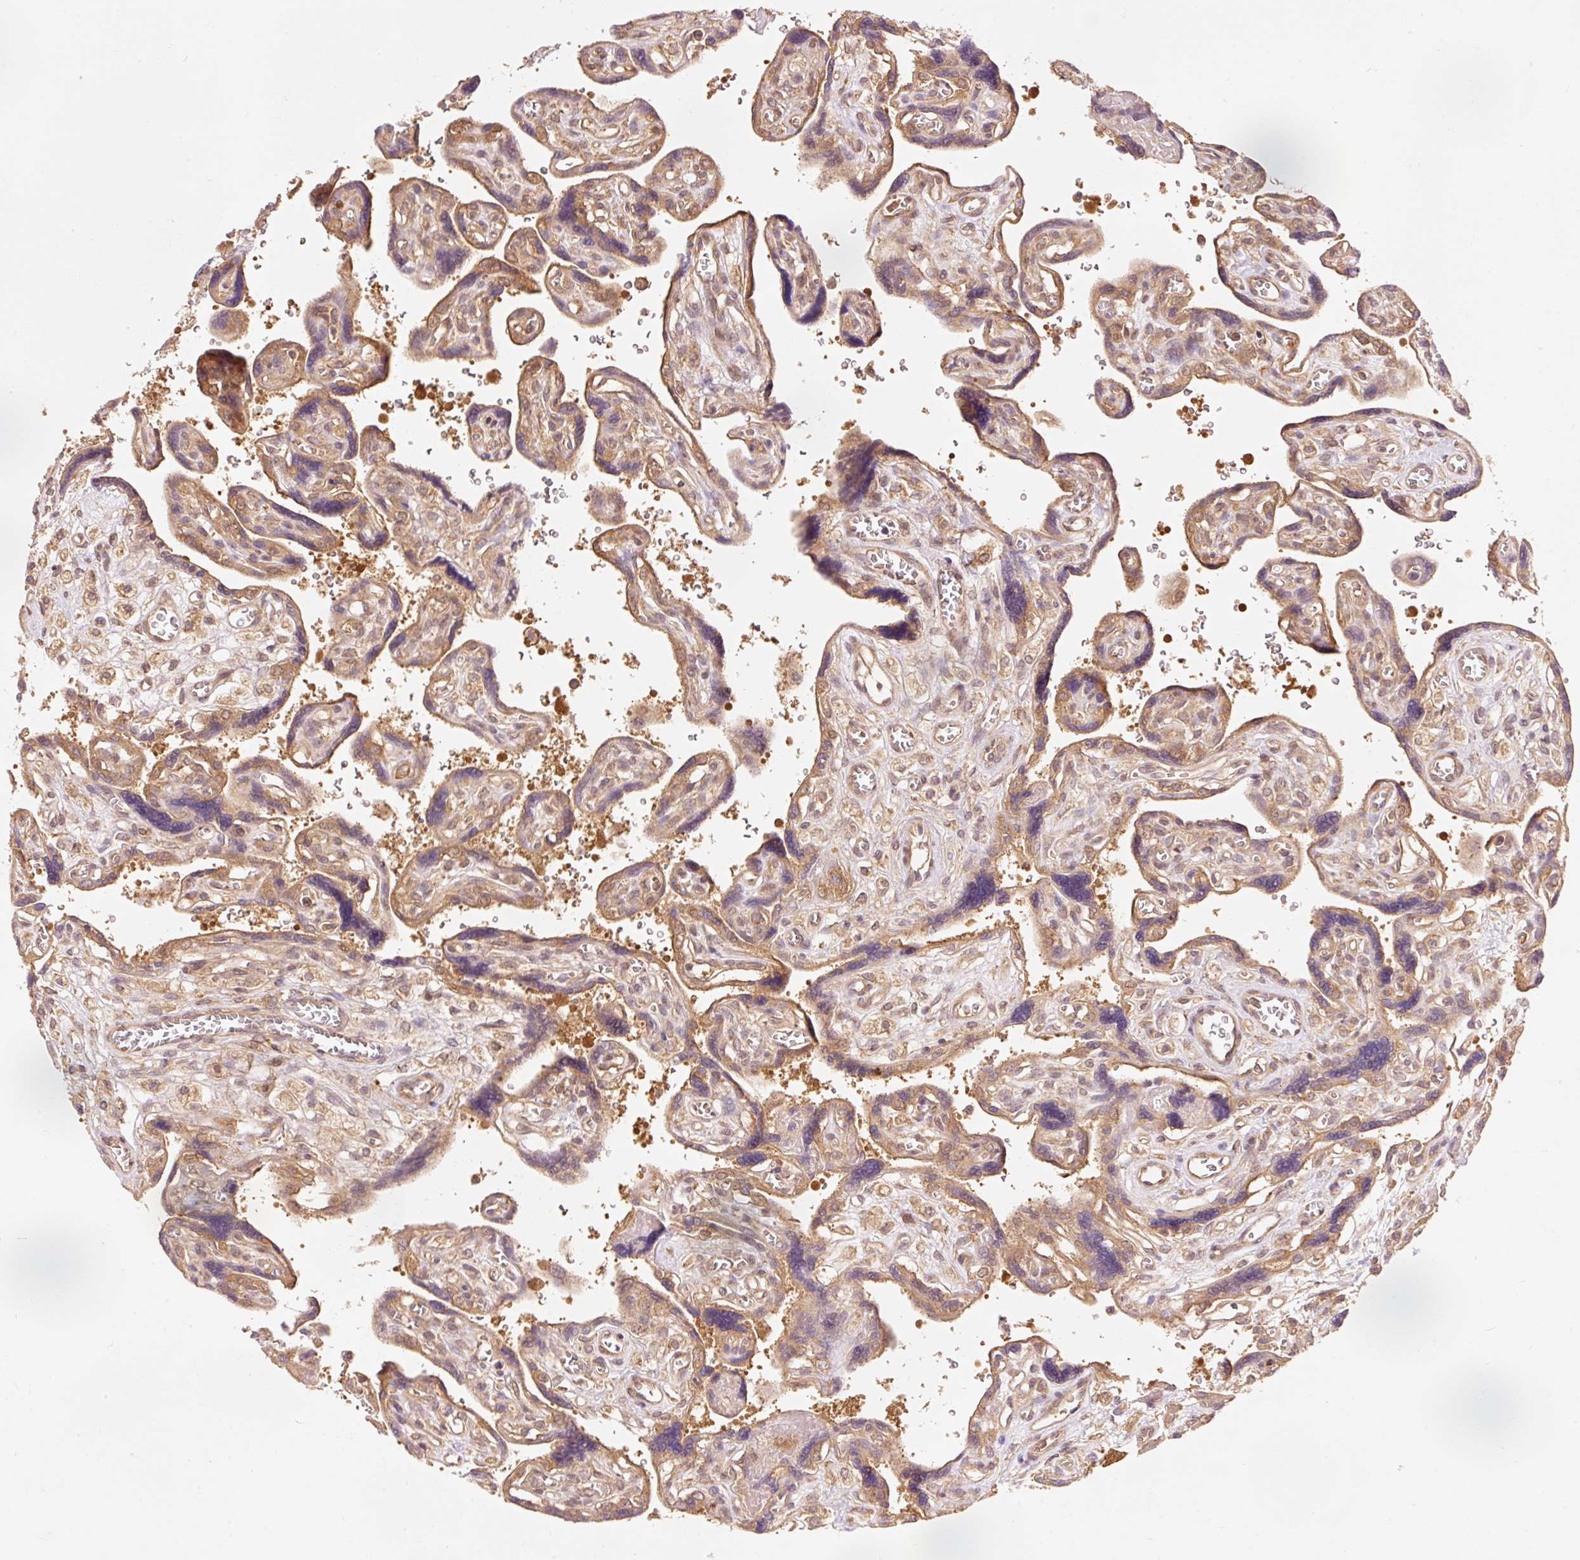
{"staining": {"intensity": "moderate", "quantity": ">75%", "location": "cytoplasmic/membranous"}, "tissue": "placenta", "cell_type": "Trophoblastic cells", "image_type": "normal", "snomed": [{"axis": "morphology", "description": "Normal tissue, NOS"}, {"axis": "topography", "description": "Placenta"}], "caption": "The image exhibits staining of benign placenta, revealing moderate cytoplasmic/membranous protein staining (brown color) within trophoblastic cells. (DAB = brown stain, brightfield microscopy at high magnification).", "gene": "PDAP1", "patient": {"sex": "female", "age": 39}}